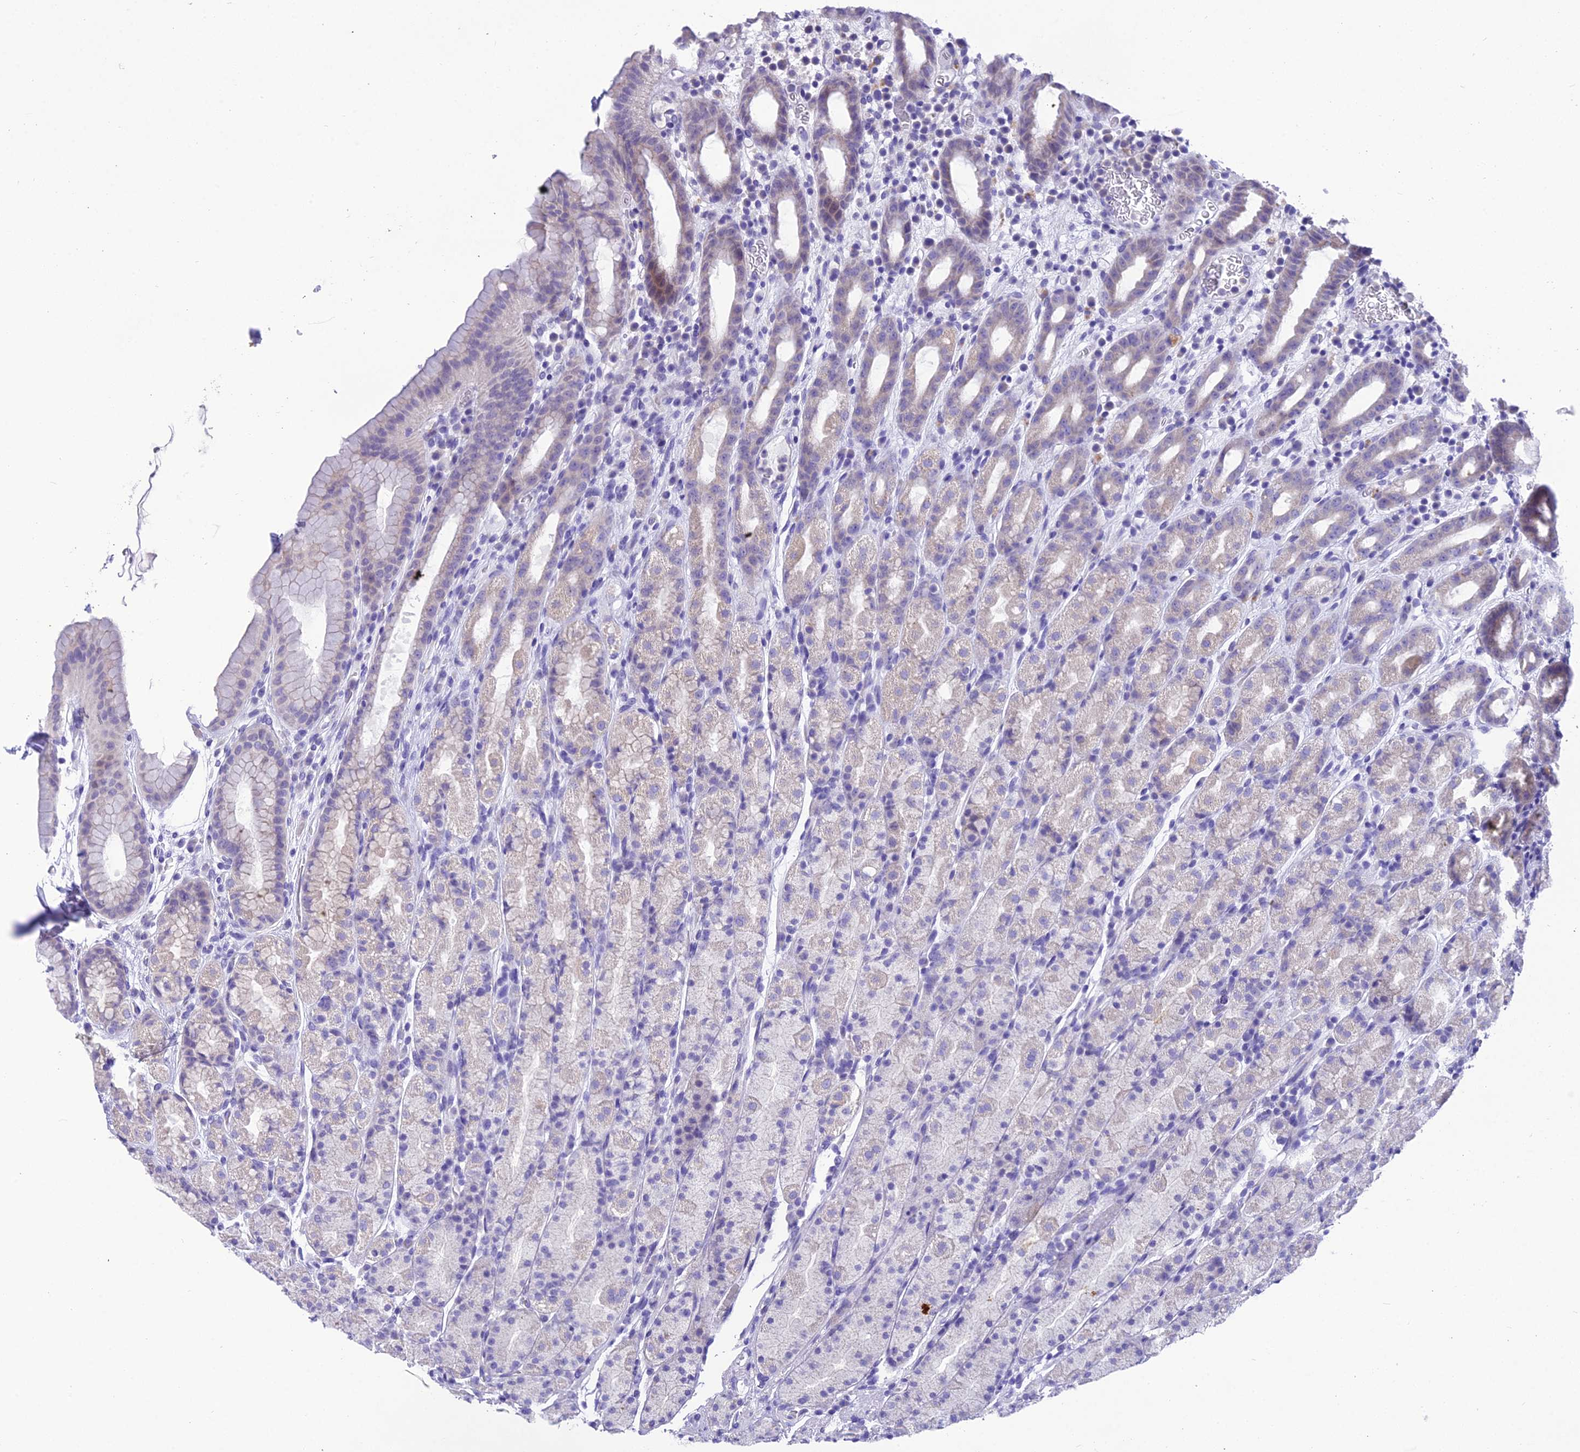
{"staining": {"intensity": "negative", "quantity": "none", "location": "none"}, "tissue": "stomach", "cell_type": "Glandular cells", "image_type": "normal", "snomed": [{"axis": "morphology", "description": "Normal tissue, NOS"}, {"axis": "topography", "description": "Stomach, upper"}, {"axis": "topography", "description": "Stomach, lower"}, {"axis": "topography", "description": "Small intestine"}], "caption": "Micrograph shows no significant protein expression in glandular cells of normal stomach. (DAB immunohistochemistry, high magnification).", "gene": "MIIP", "patient": {"sex": "male", "age": 68}}